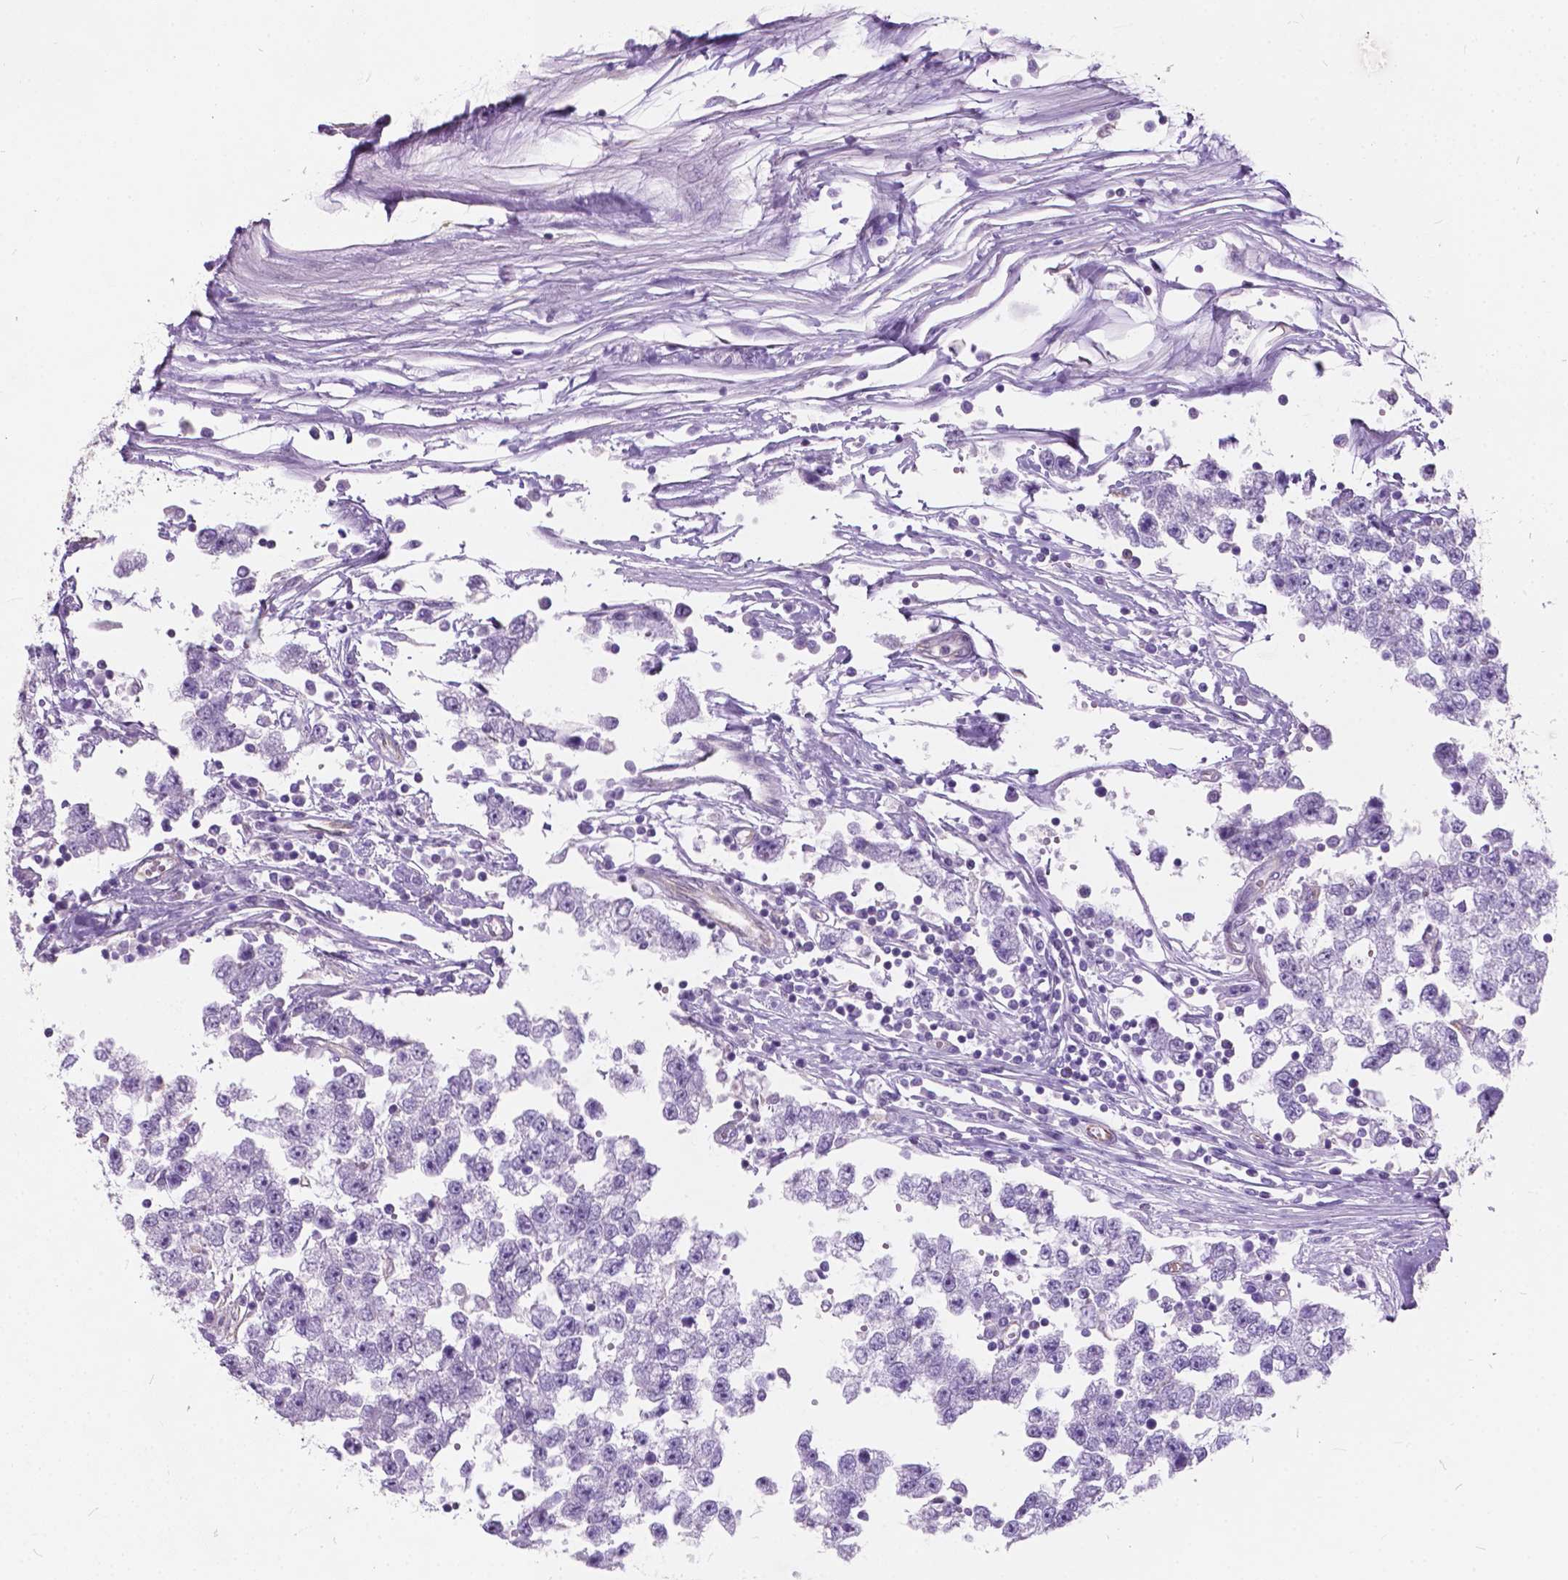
{"staining": {"intensity": "negative", "quantity": "none", "location": "none"}, "tissue": "testis cancer", "cell_type": "Tumor cells", "image_type": "cancer", "snomed": [{"axis": "morphology", "description": "Seminoma, NOS"}, {"axis": "topography", "description": "Testis"}], "caption": "IHC histopathology image of human seminoma (testis) stained for a protein (brown), which reveals no staining in tumor cells.", "gene": "AMOT", "patient": {"sex": "male", "age": 34}}